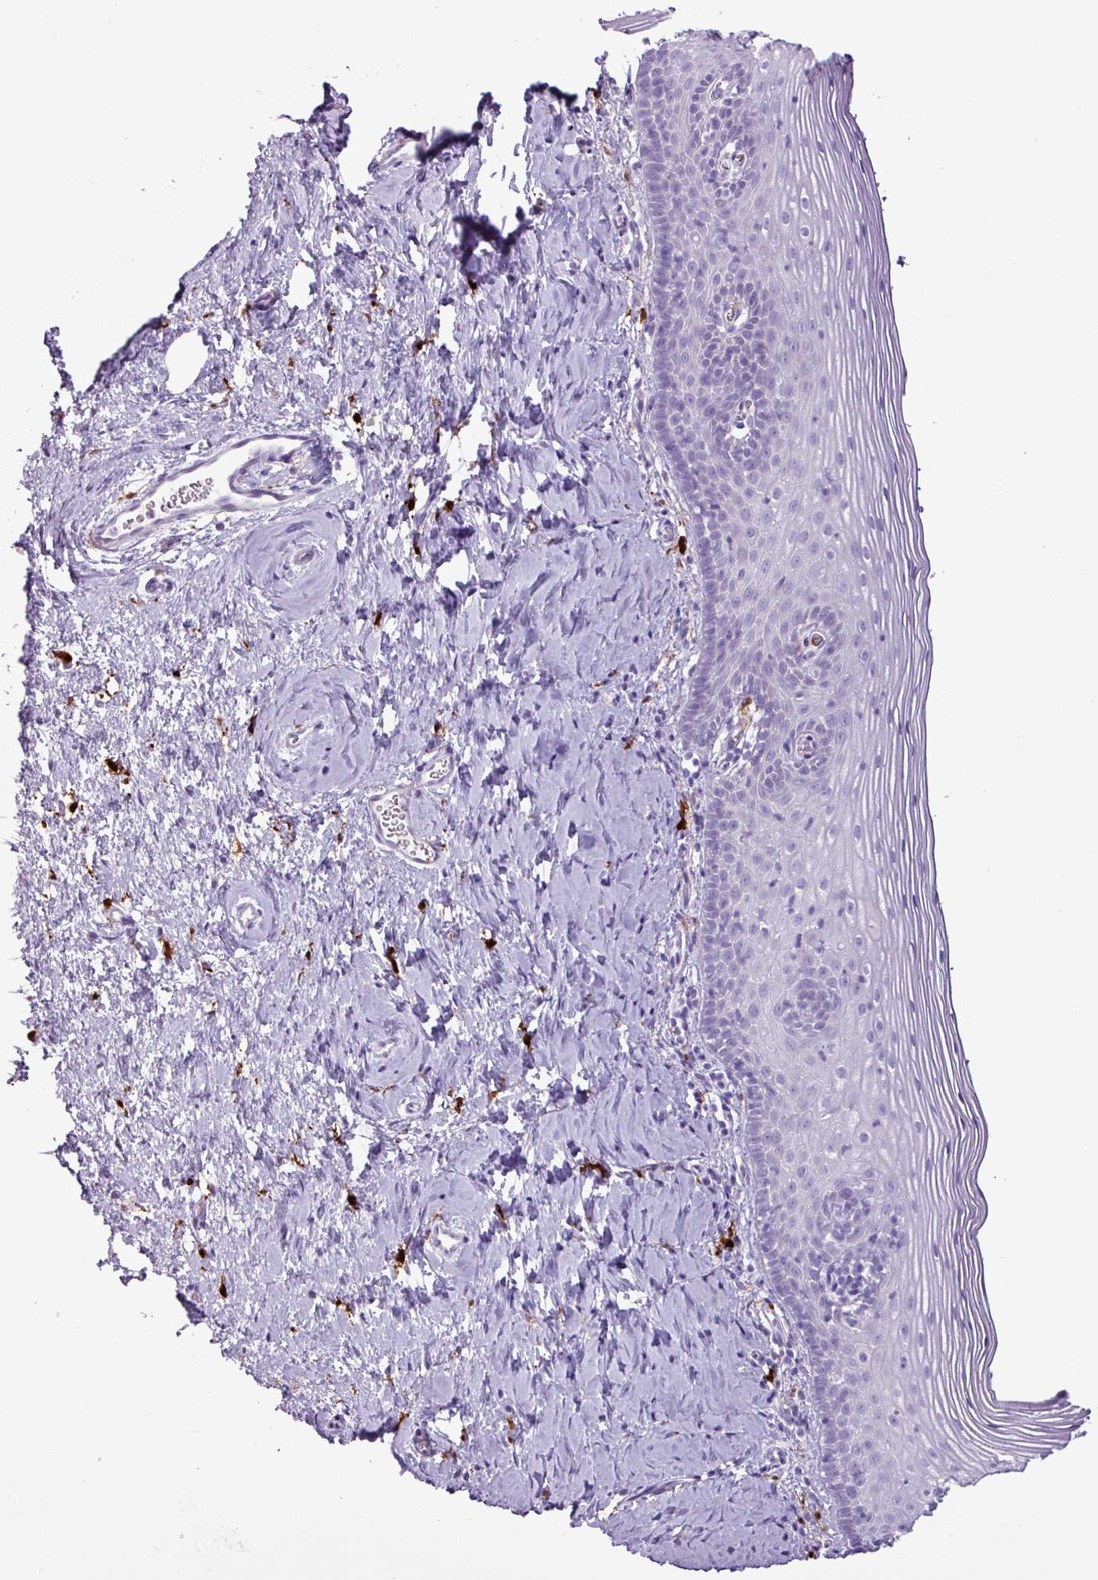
{"staining": {"intensity": "negative", "quantity": "none", "location": "none"}, "tissue": "cervix", "cell_type": "Glandular cells", "image_type": "normal", "snomed": [{"axis": "morphology", "description": "Normal tissue, NOS"}, {"axis": "topography", "description": "Cervix"}], "caption": "Image shows no significant protein staining in glandular cells of benign cervix. Brightfield microscopy of IHC stained with DAB (3,3'-diaminobenzidine) (brown) and hematoxylin (blue), captured at high magnification.", "gene": "TMEM200C", "patient": {"sex": "female", "age": 44}}